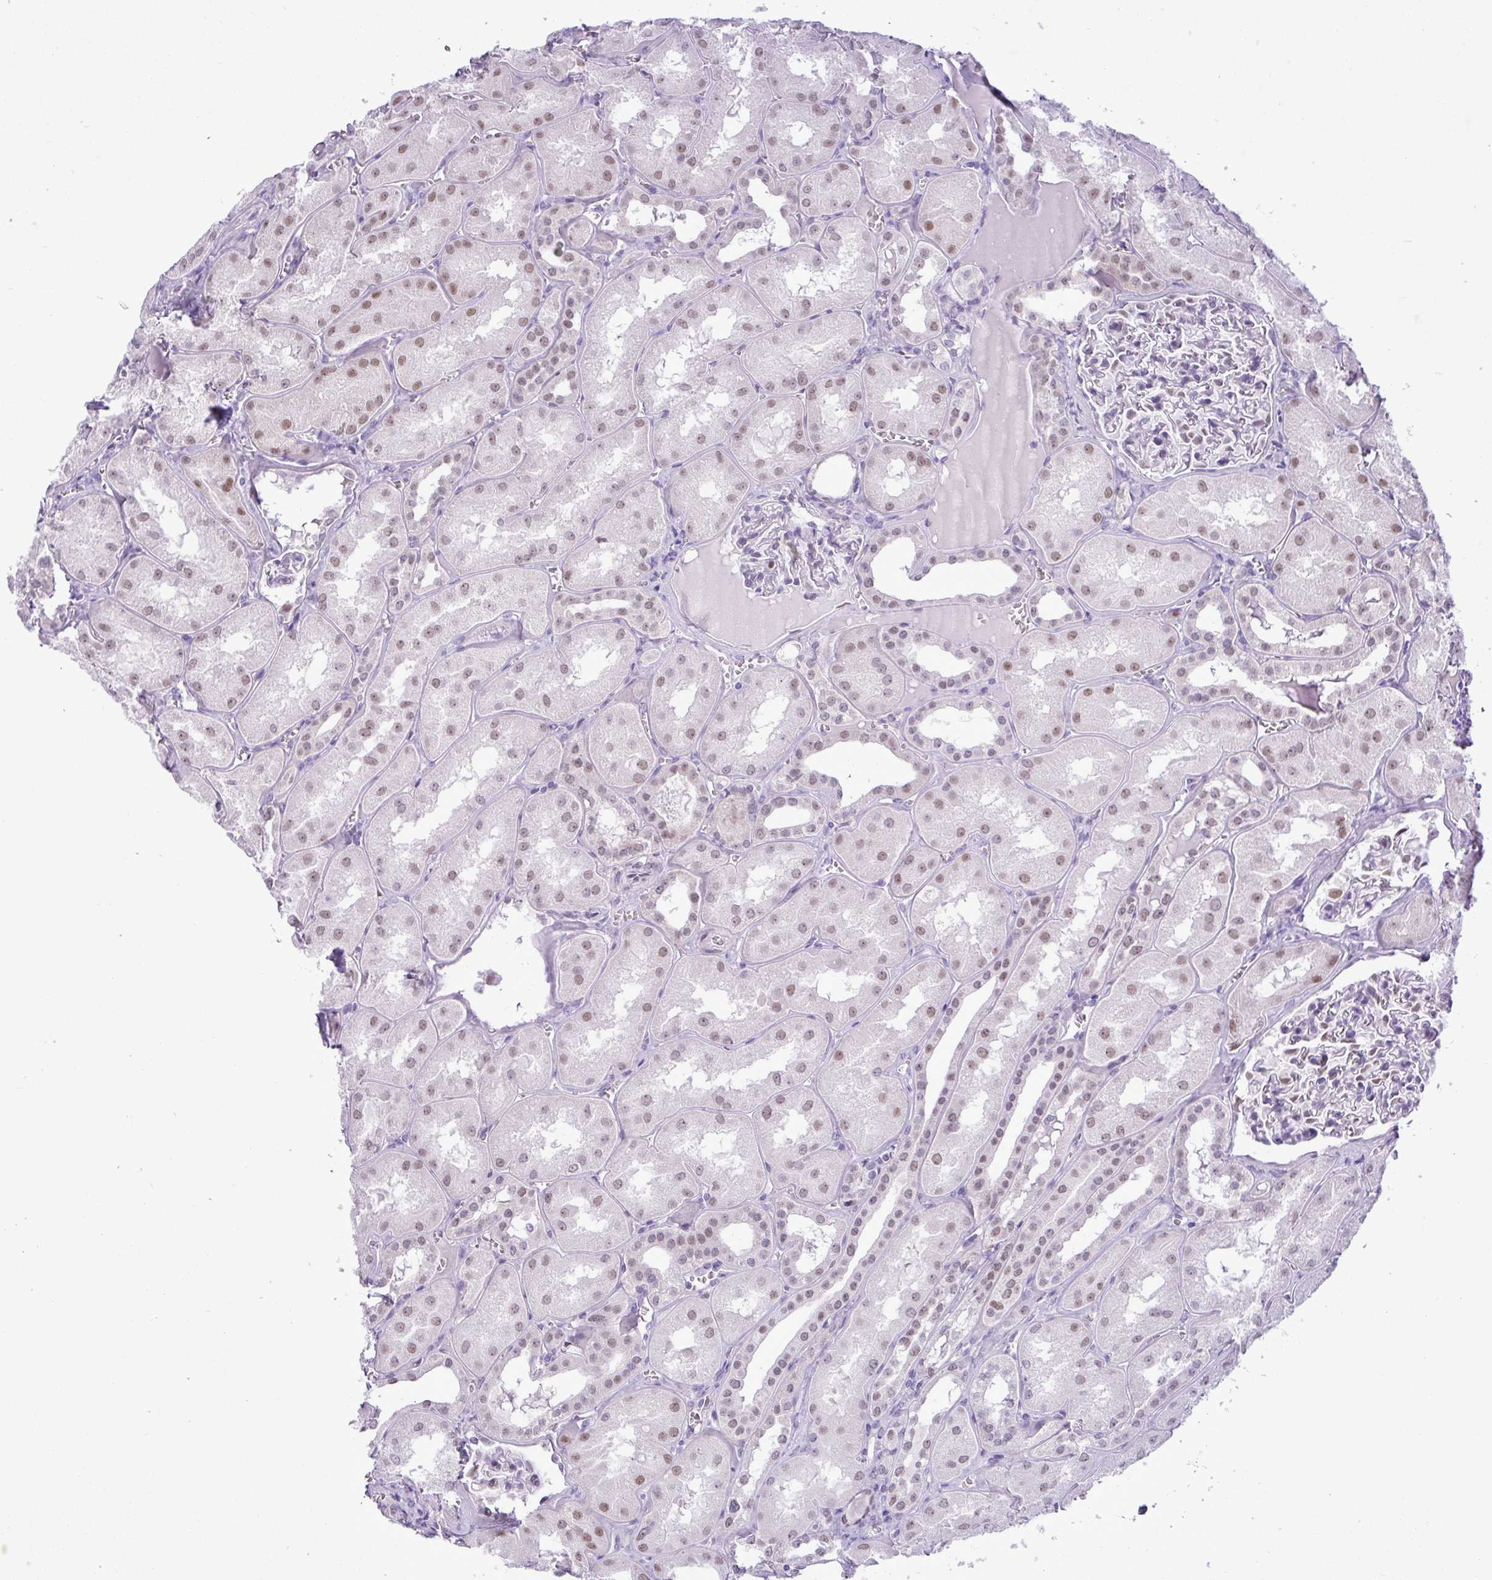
{"staining": {"intensity": "moderate", "quantity": "<25%", "location": "nuclear"}, "tissue": "kidney", "cell_type": "Cells in glomeruli", "image_type": "normal", "snomed": [{"axis": "morphology", "description": "Normal tissue, NOS"}, {"axis": "topography", "description": "Kidney"}], "caption": "Protein staining shows moderate nuclear staining in approximately <25% of cells in glomeruli in benign kidney.", "gene": "ELOA2", "patient": {"sex": "male", "age": 61}}